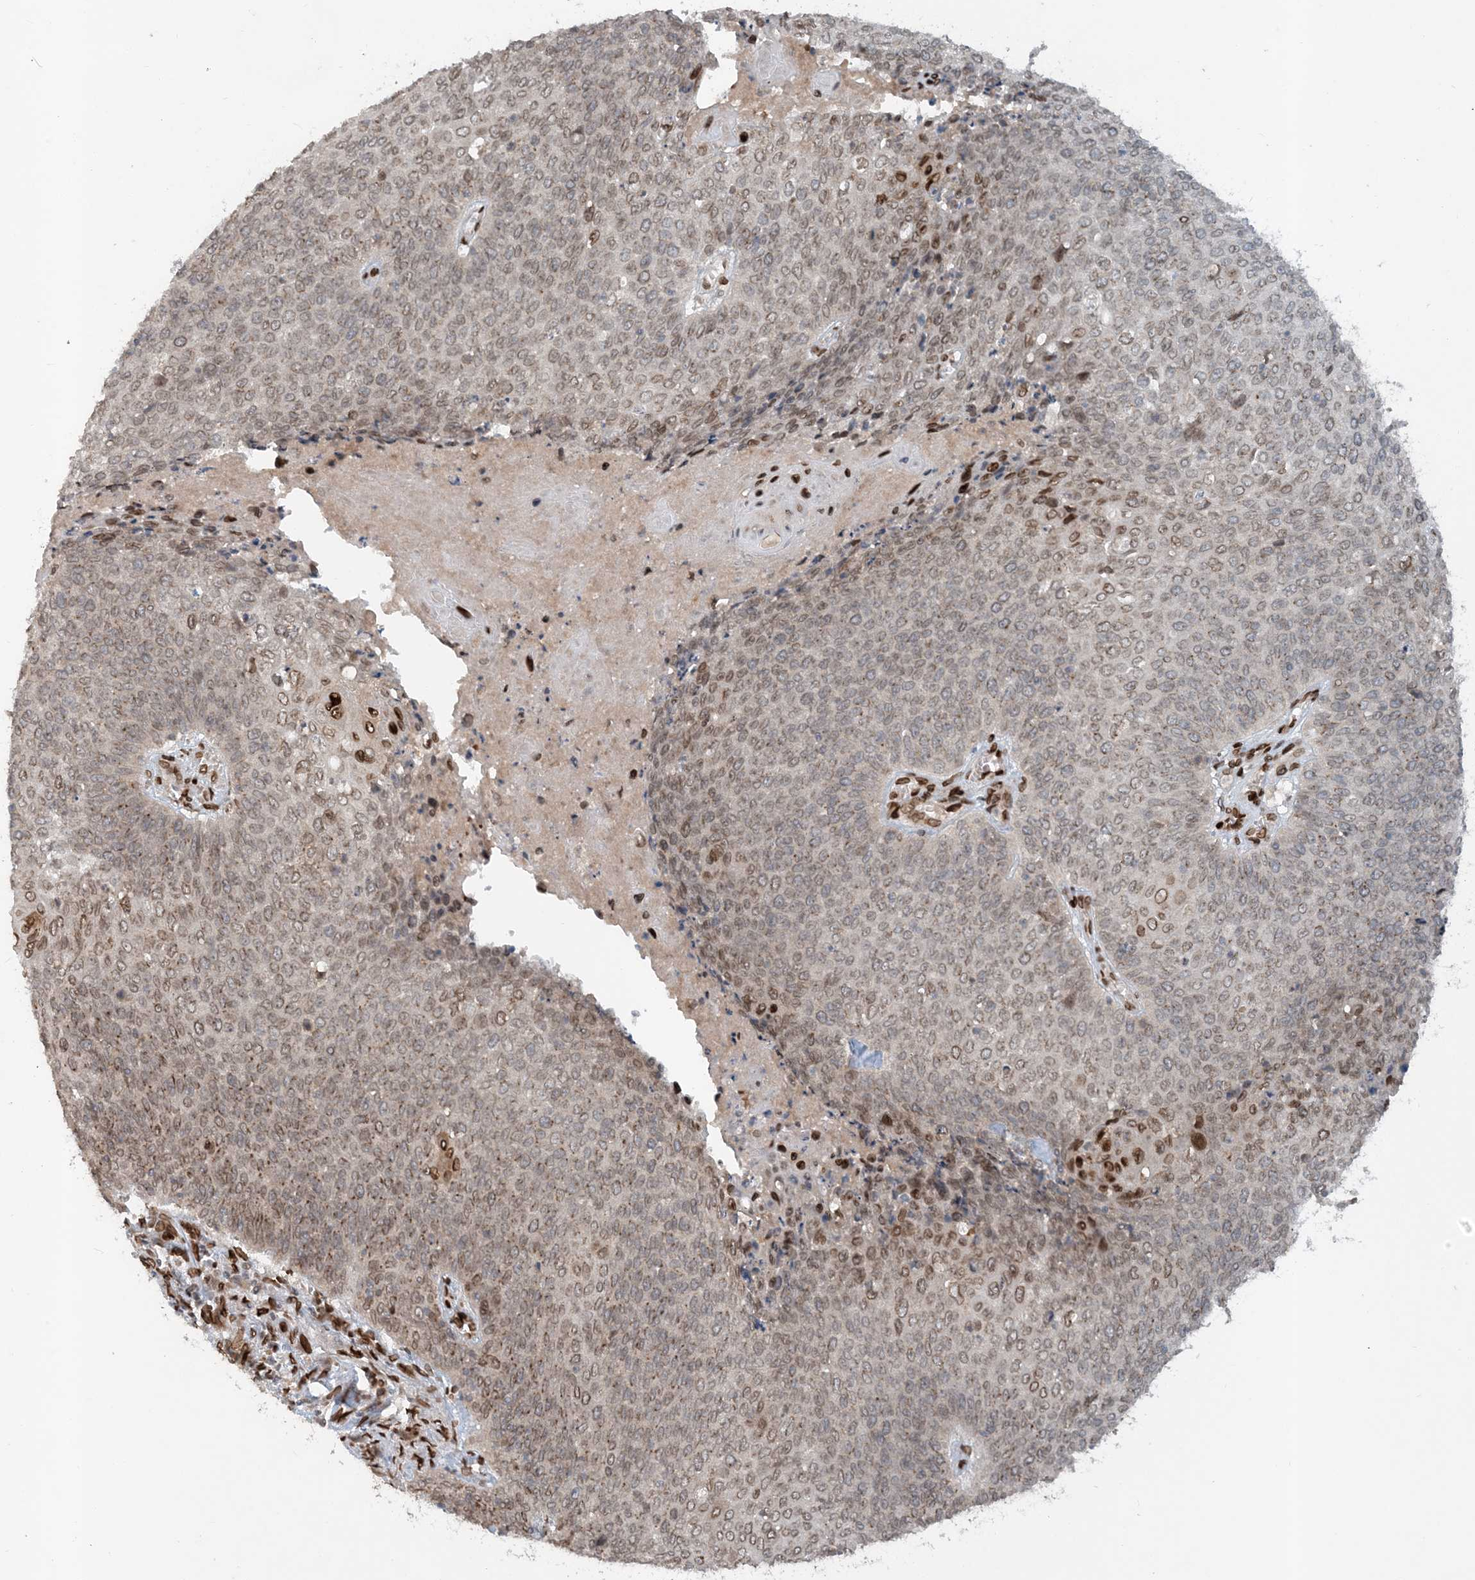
{"staining": {"intensity": "weak", "quantity": ">75%", "location": "cytoplasmic/membranous,nuclear"}, "tissue": "cervical cancer", "cell_type": "Tumor cells", "image_type": "cancer", "snomed": [{"axis": "morphology", "description": "Squamous cell carcinoma, NOS"}, {"axis": "topography", "description": "Cervix"}], "caption": "Protein staining of cervical cancer (squamous cell carcinoma) tissue exhibits weak cytoplasmic/membranous and nuclear expression in about >75% of tumor cells. (DAB (3,3'-diaminobenzidine) IHC with brightfield microscopy, high magnification).", "gene": "SLC35A2", "patient": {"sex": "female", "age": 39}}